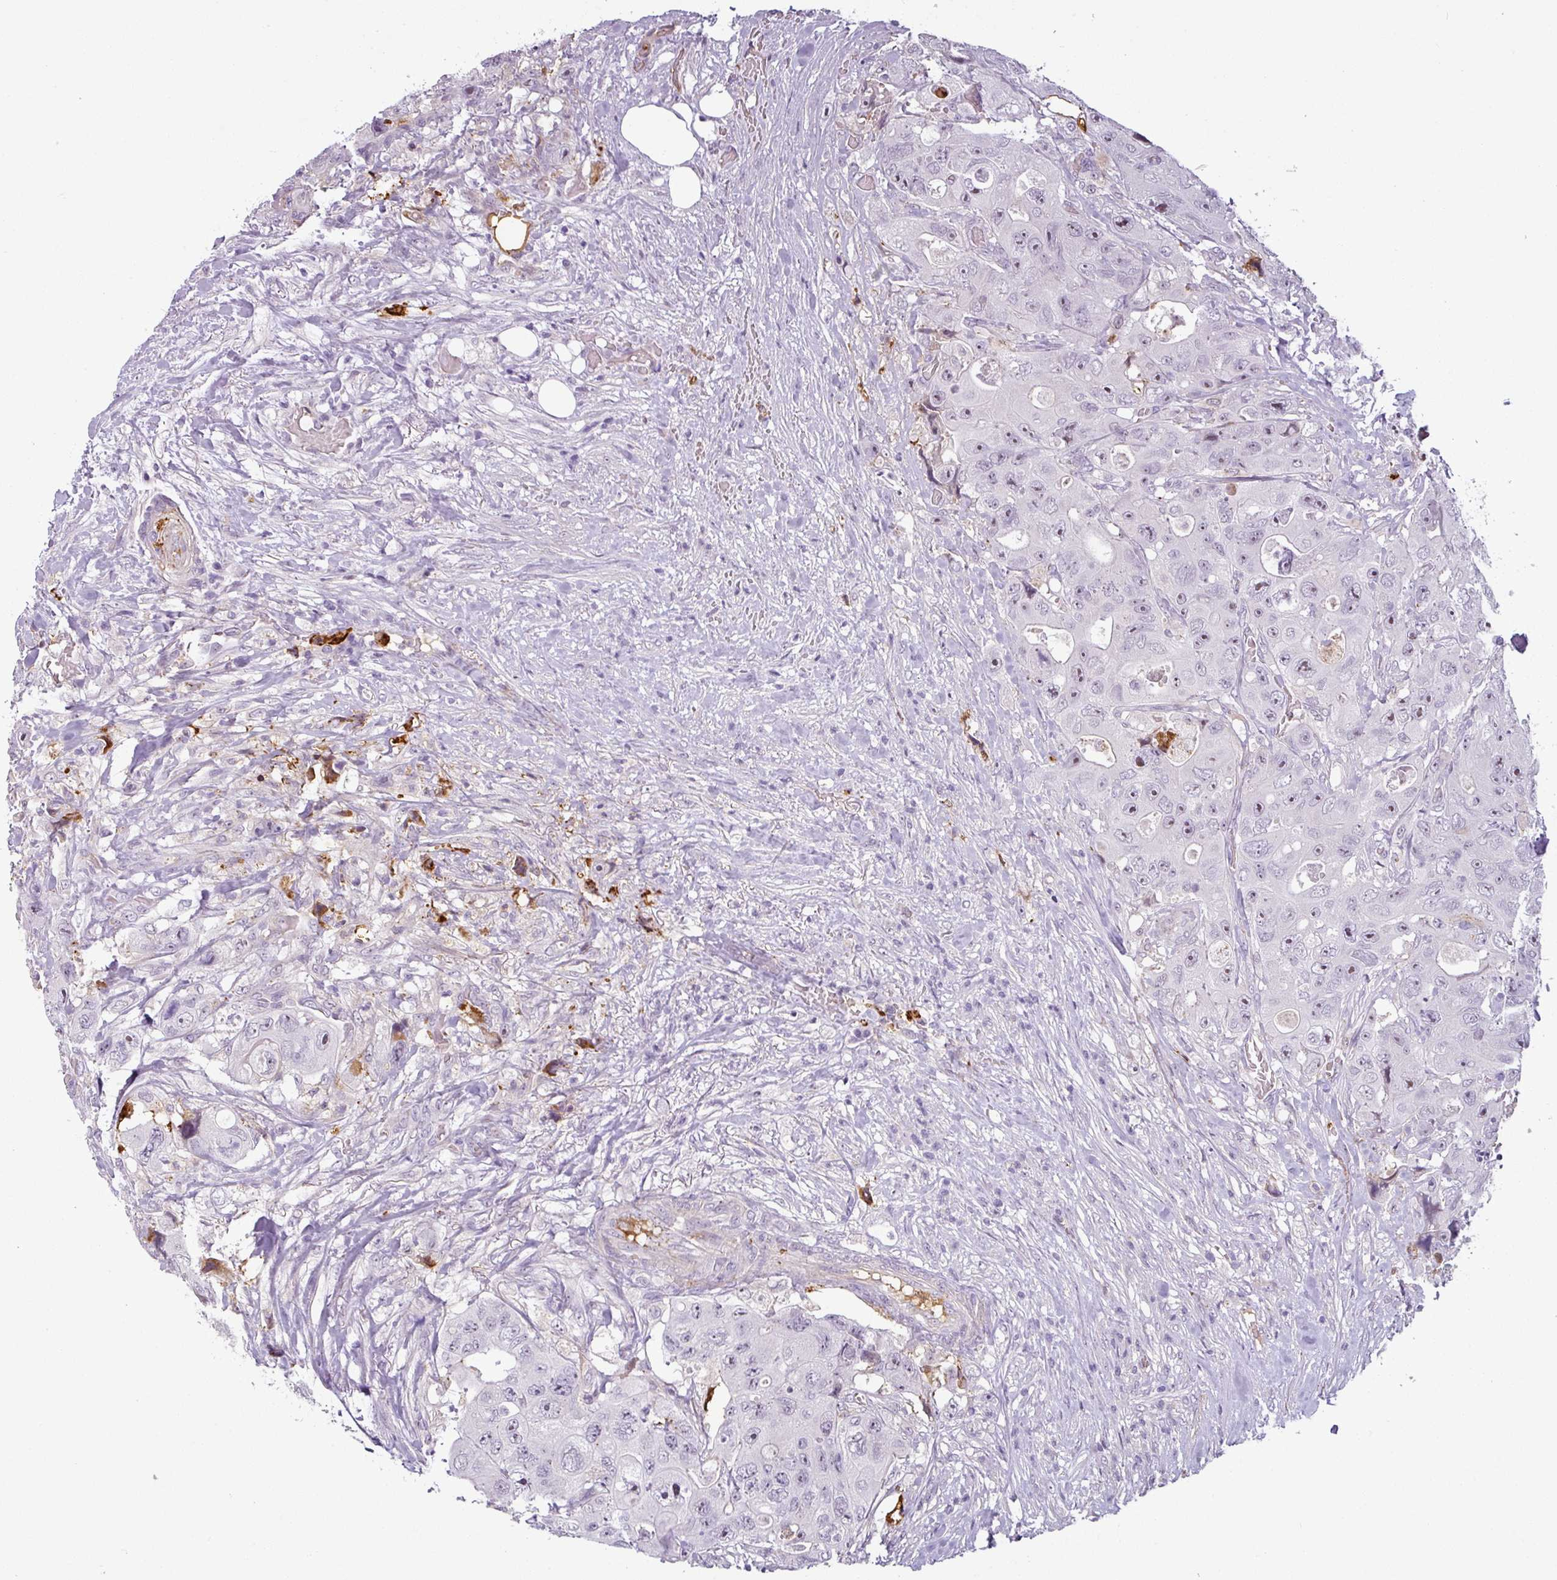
{"staining": {"intensity": "negative", "quantity": "none", "location": "none"}, "tissue": "colorectal cancer", "cell_type": "Tumor cells", "image_type": "cancer", "snomed": [{"axis": "morphology", "description": "Adenocarcinoma, NOS"}, {"axis": "topography", "description": "Colon"}], "caption": "The image reveals no staining of tumor cells in colorectal cancer.", "gene": "APOC1", "patient": {"sex": "female", "age": 46}}